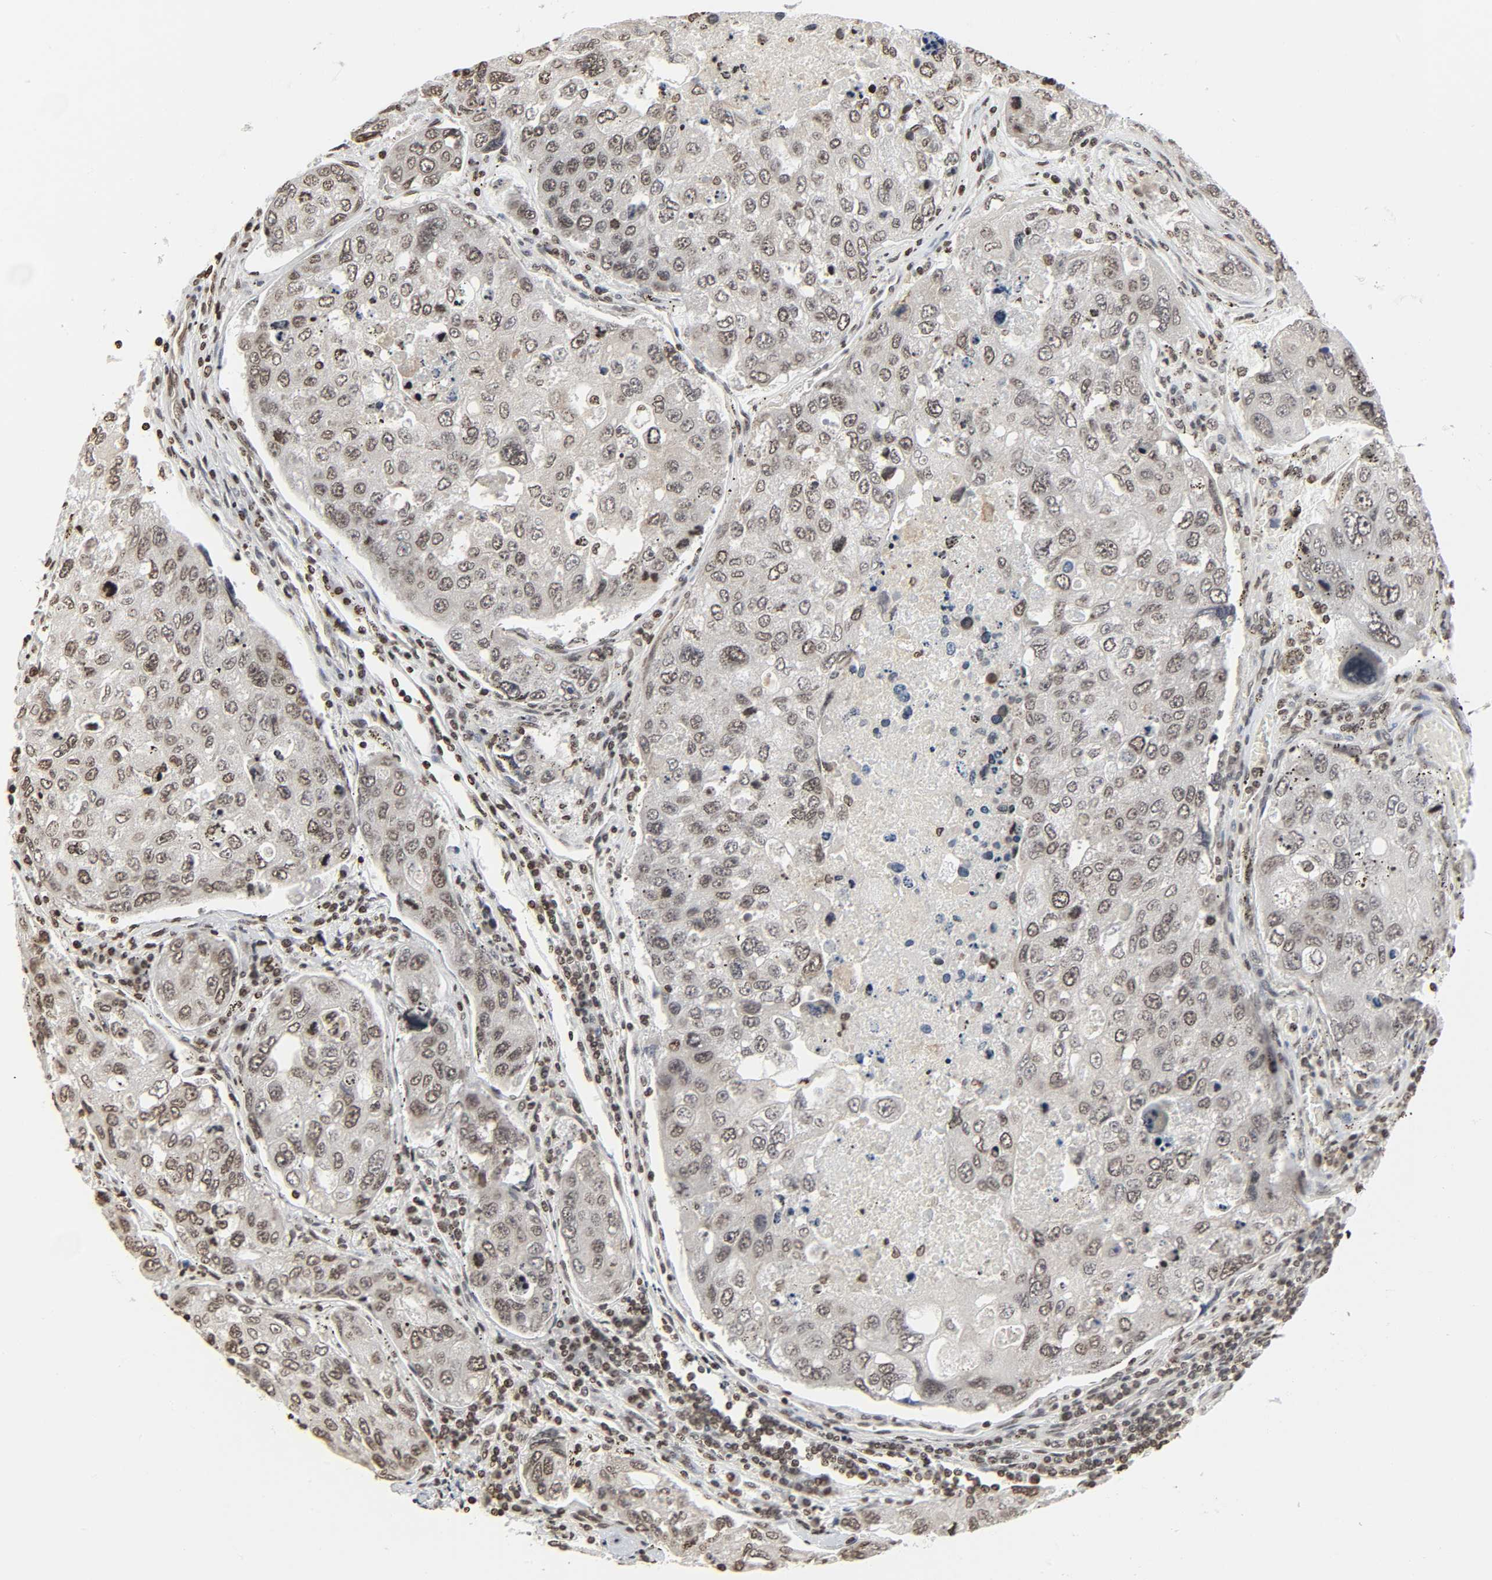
{"staining": {"intensity": "weak", "quantity": ">75%", "location": "nuclear"}, "tissue": "urothelial cancer", "cell_type": "Tumor cells", "image_type": "cancer", "snomed": [{"axis": "morphology", "description": "Urothelial carcinoma, High grade"}, {"axis": "topography", "description": "Lymph node"}, {"axis": "topography", "description": "Urinary bladder"}], "caption": "The image displays immunohistochemical staining of urothelial carcinoma (high-grade). There is weak nuclear staining is identified in approximately >75% of tumor cells.", "gene": "ELAVL1", "patient": {"sex": "male", "age": 51}}